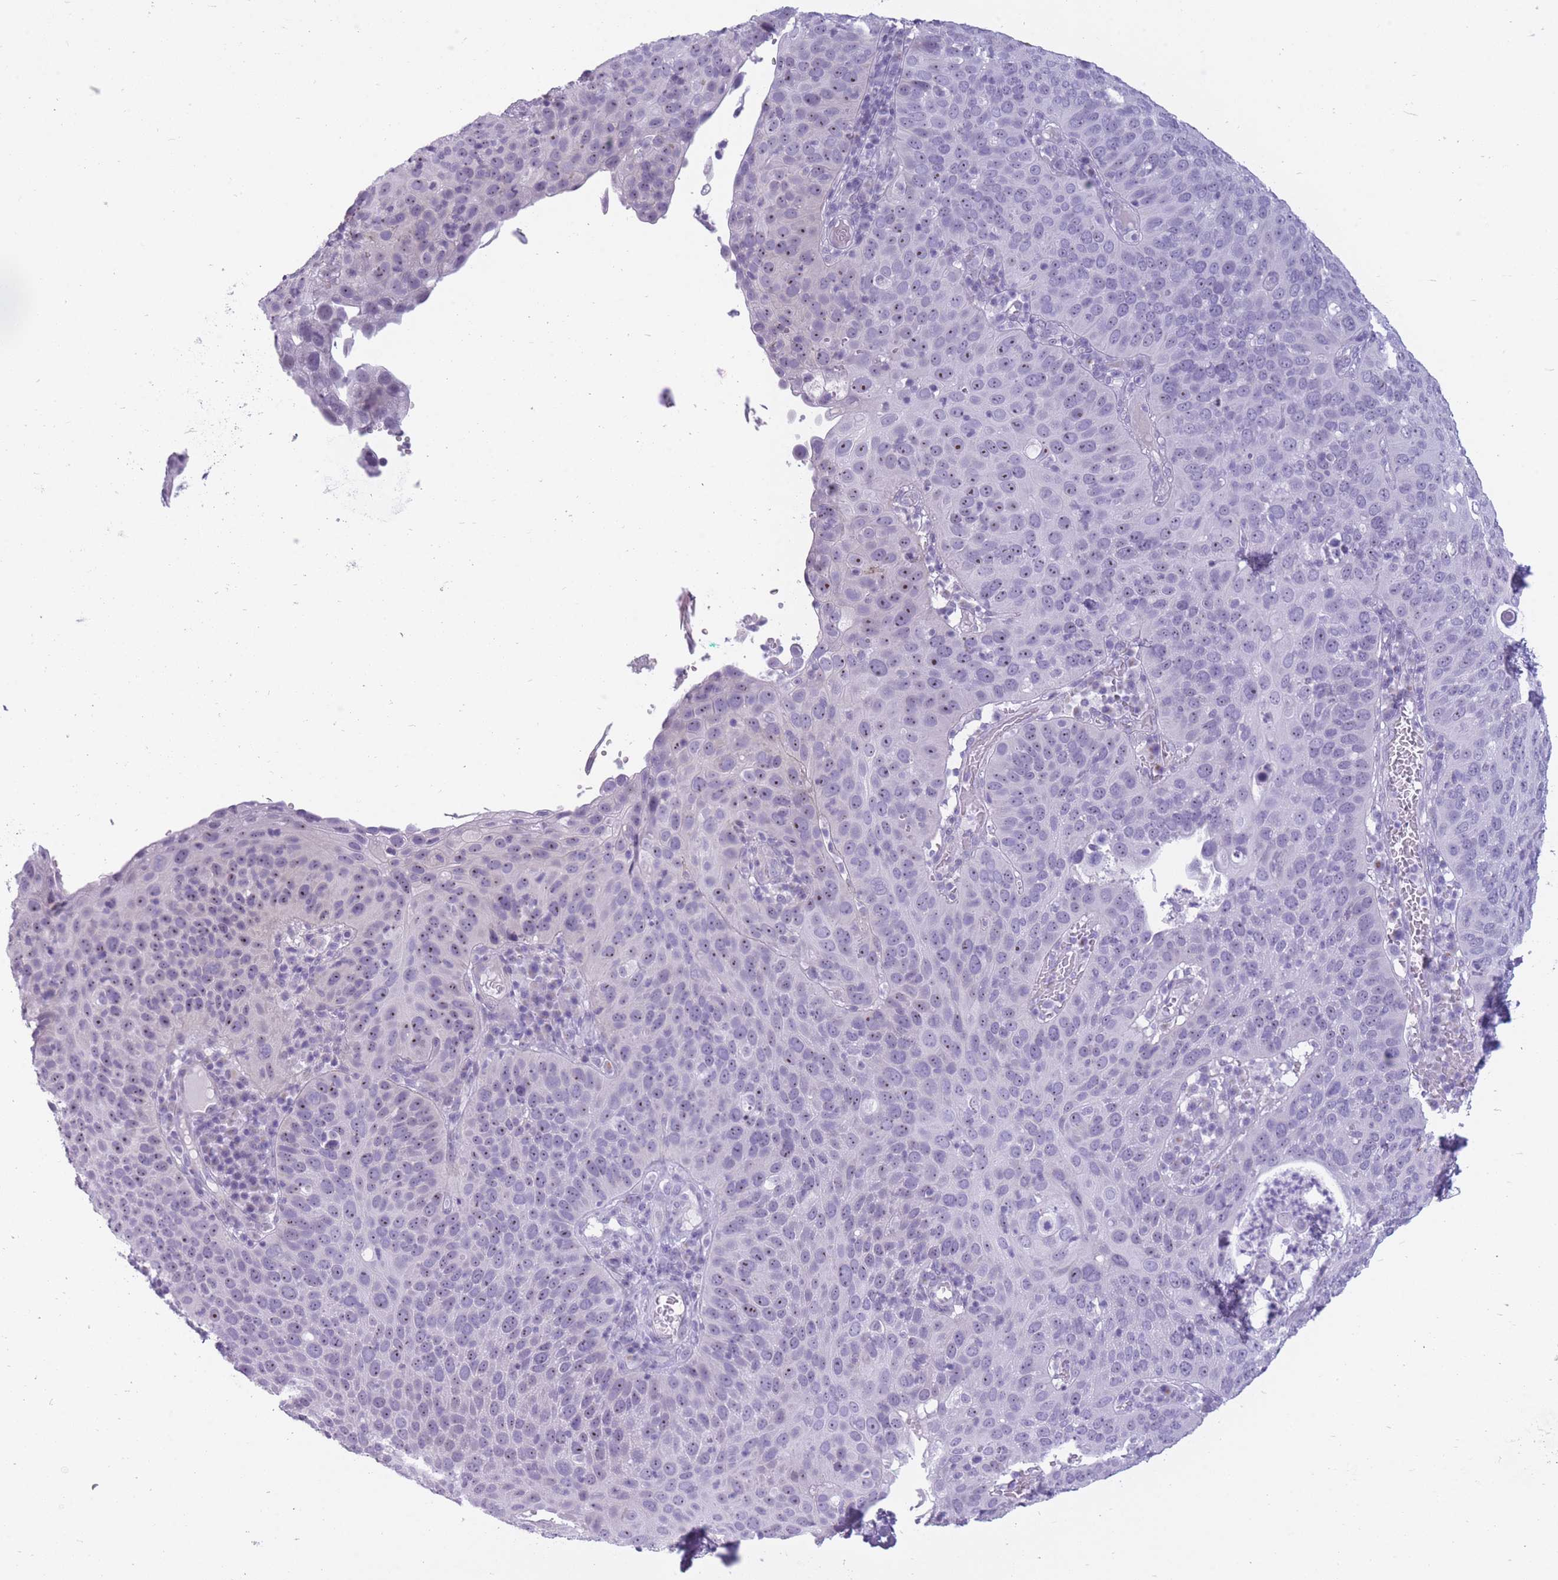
{"staining": {"intensity": "weak", "quantity": "25%-75%", "location": "nuclear"}, "tissue": "cervical cancer", "cell_type": "Tumor cells", "image_type": "cancer", "snomed": [{"axis": "morphology", "description": "Squamous cell carcinoma, NOS"}, {"axis": "topography", "description": "Cervix"}], "caption": "A brown stain highlights weak nuclear expression of a protein in human cervical cancer (squamous cell carcinoma) tumor cells.", "gene": "GOLGA6D", "patient": {"sex": "female", "age": 36}}